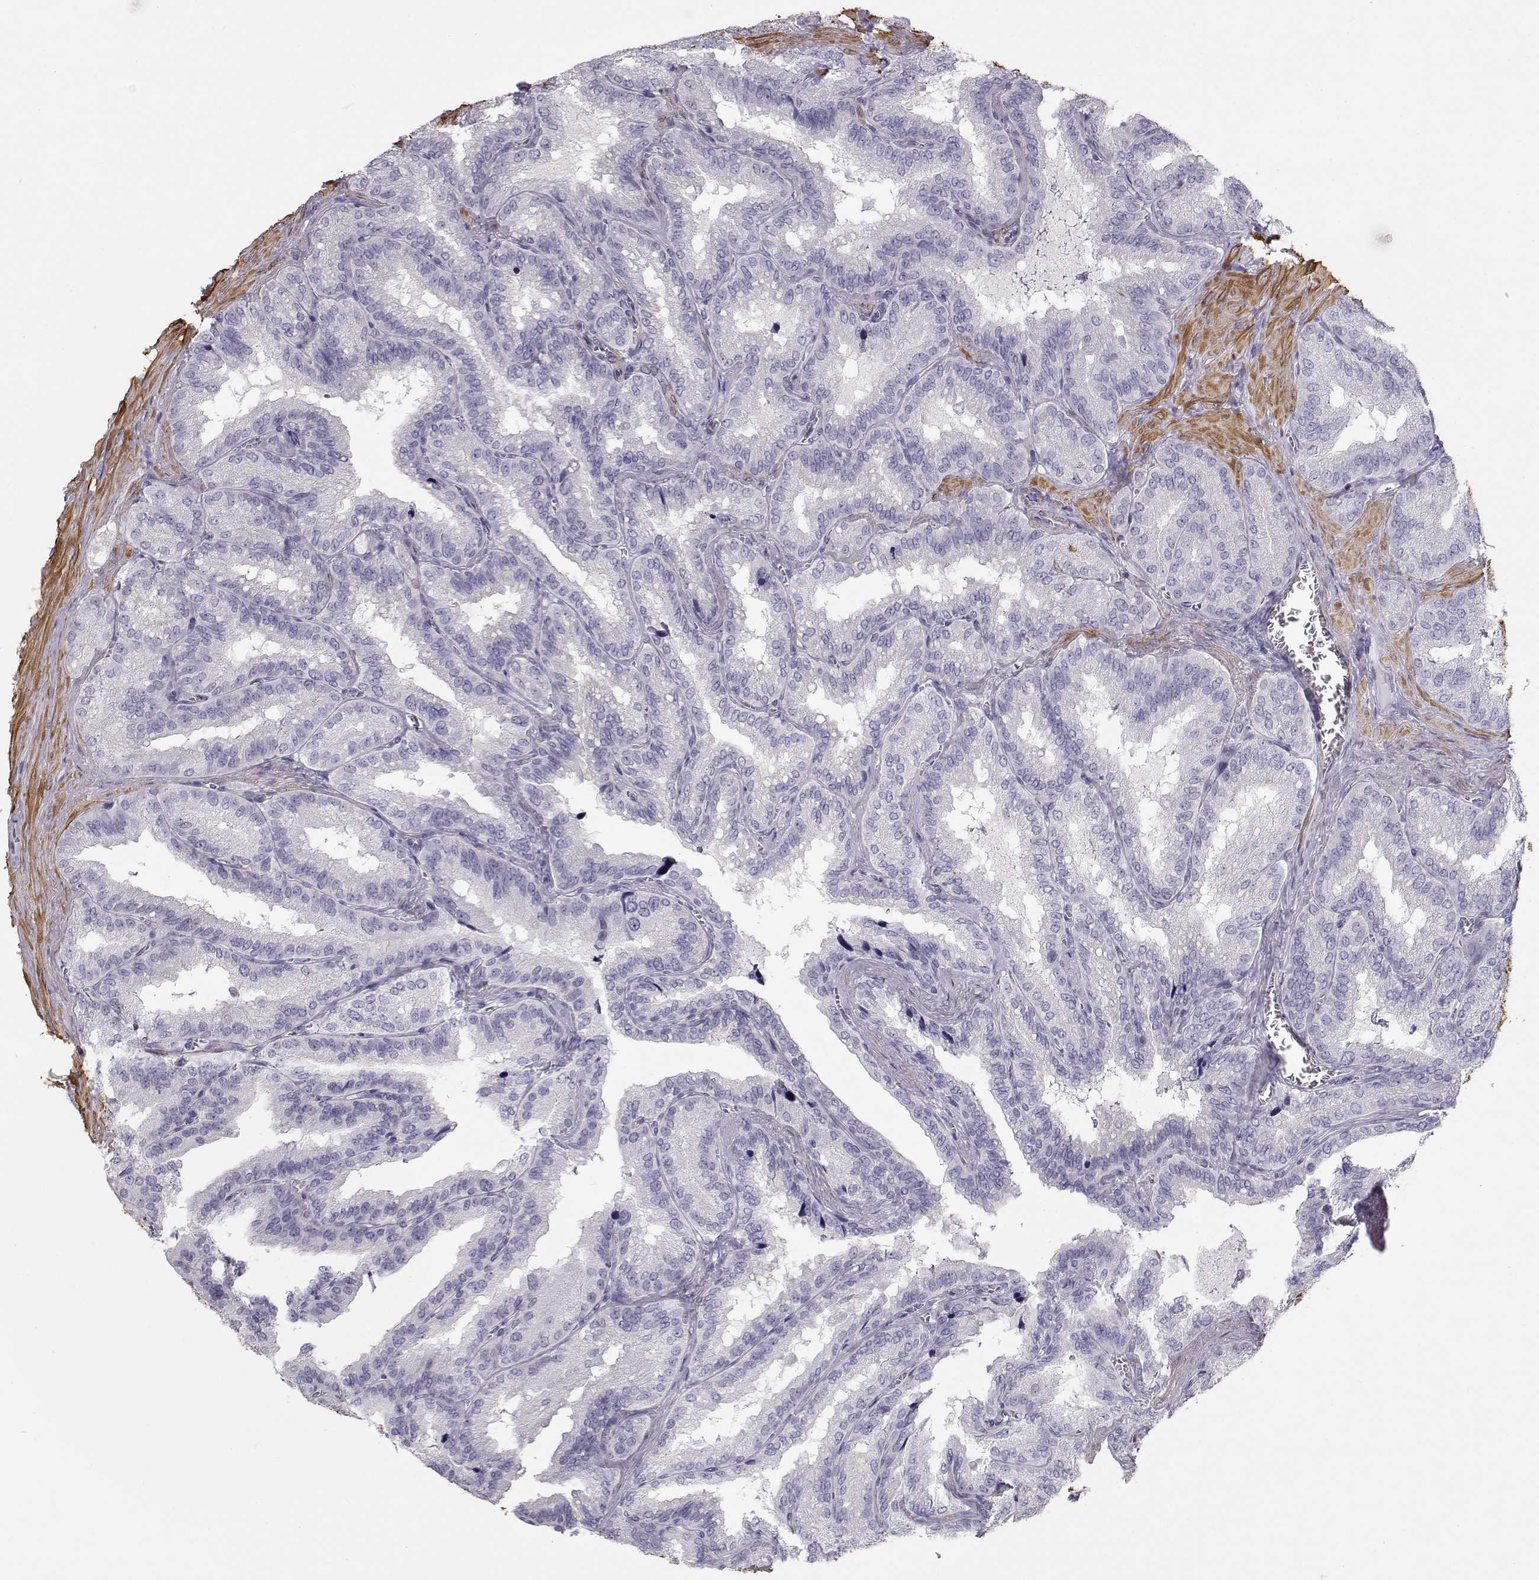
{"staining": {"intensity": "negative", "quantity": "none", "location": "none"}, "tissue": "seminal vesicle", "cell_type": "Glandular cells", "image_type": "normal", "snomed": [{"axis": "morphology", "description": "Normal tissue, NOS"}, {"axis": "topography", "description": "Seminal veicle"}], "caption": "Immunohistochemistry (IHC) micrograph of benign human seminal vesicle stained for a protein (brown), which demonstrates no positivity in glandular cells. (IHC, brightfield microscopy, high magnification).", "gene": "SLITRK3", "patient": {"sex": "male", "age": 37}}